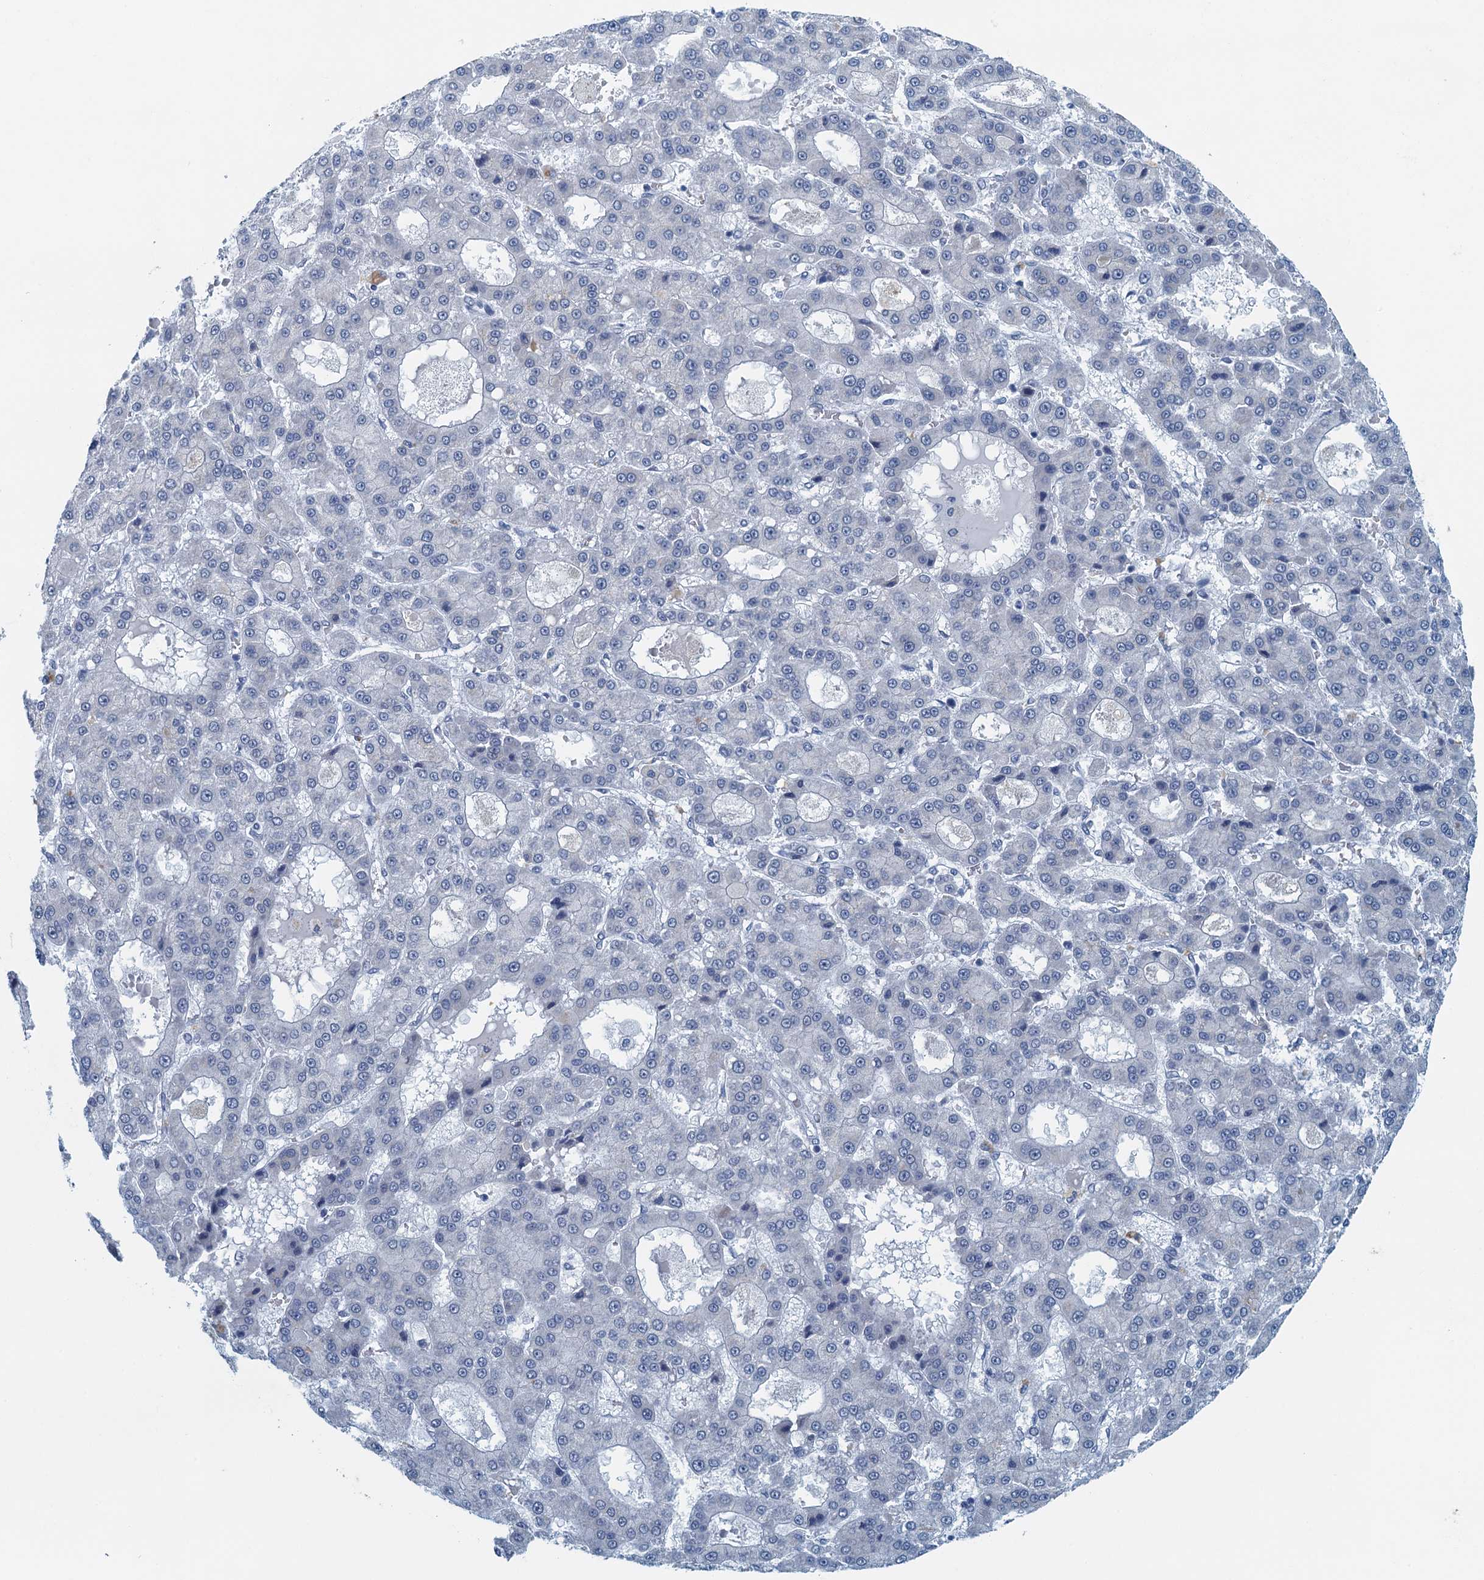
{"staining": {"intensity": "negative", "quantity": "none", "location": "none"}, "tissue": "liver cancer", "cell_type": "Tumor cells", "image_type": "cancer", "snomed": [{"axis": "morphology", "description": "Carcinoma, Hepatocellular, NOS"}, {"axis": "topography", "description": "Liver"}], "caption": "This is an IHC photomicrograph of human liver hepatocellular carcinoma. There is no expression in tumor cells.", "gene": "ENSG00000131152", "patient": {"sex": "male", "age": 70}}